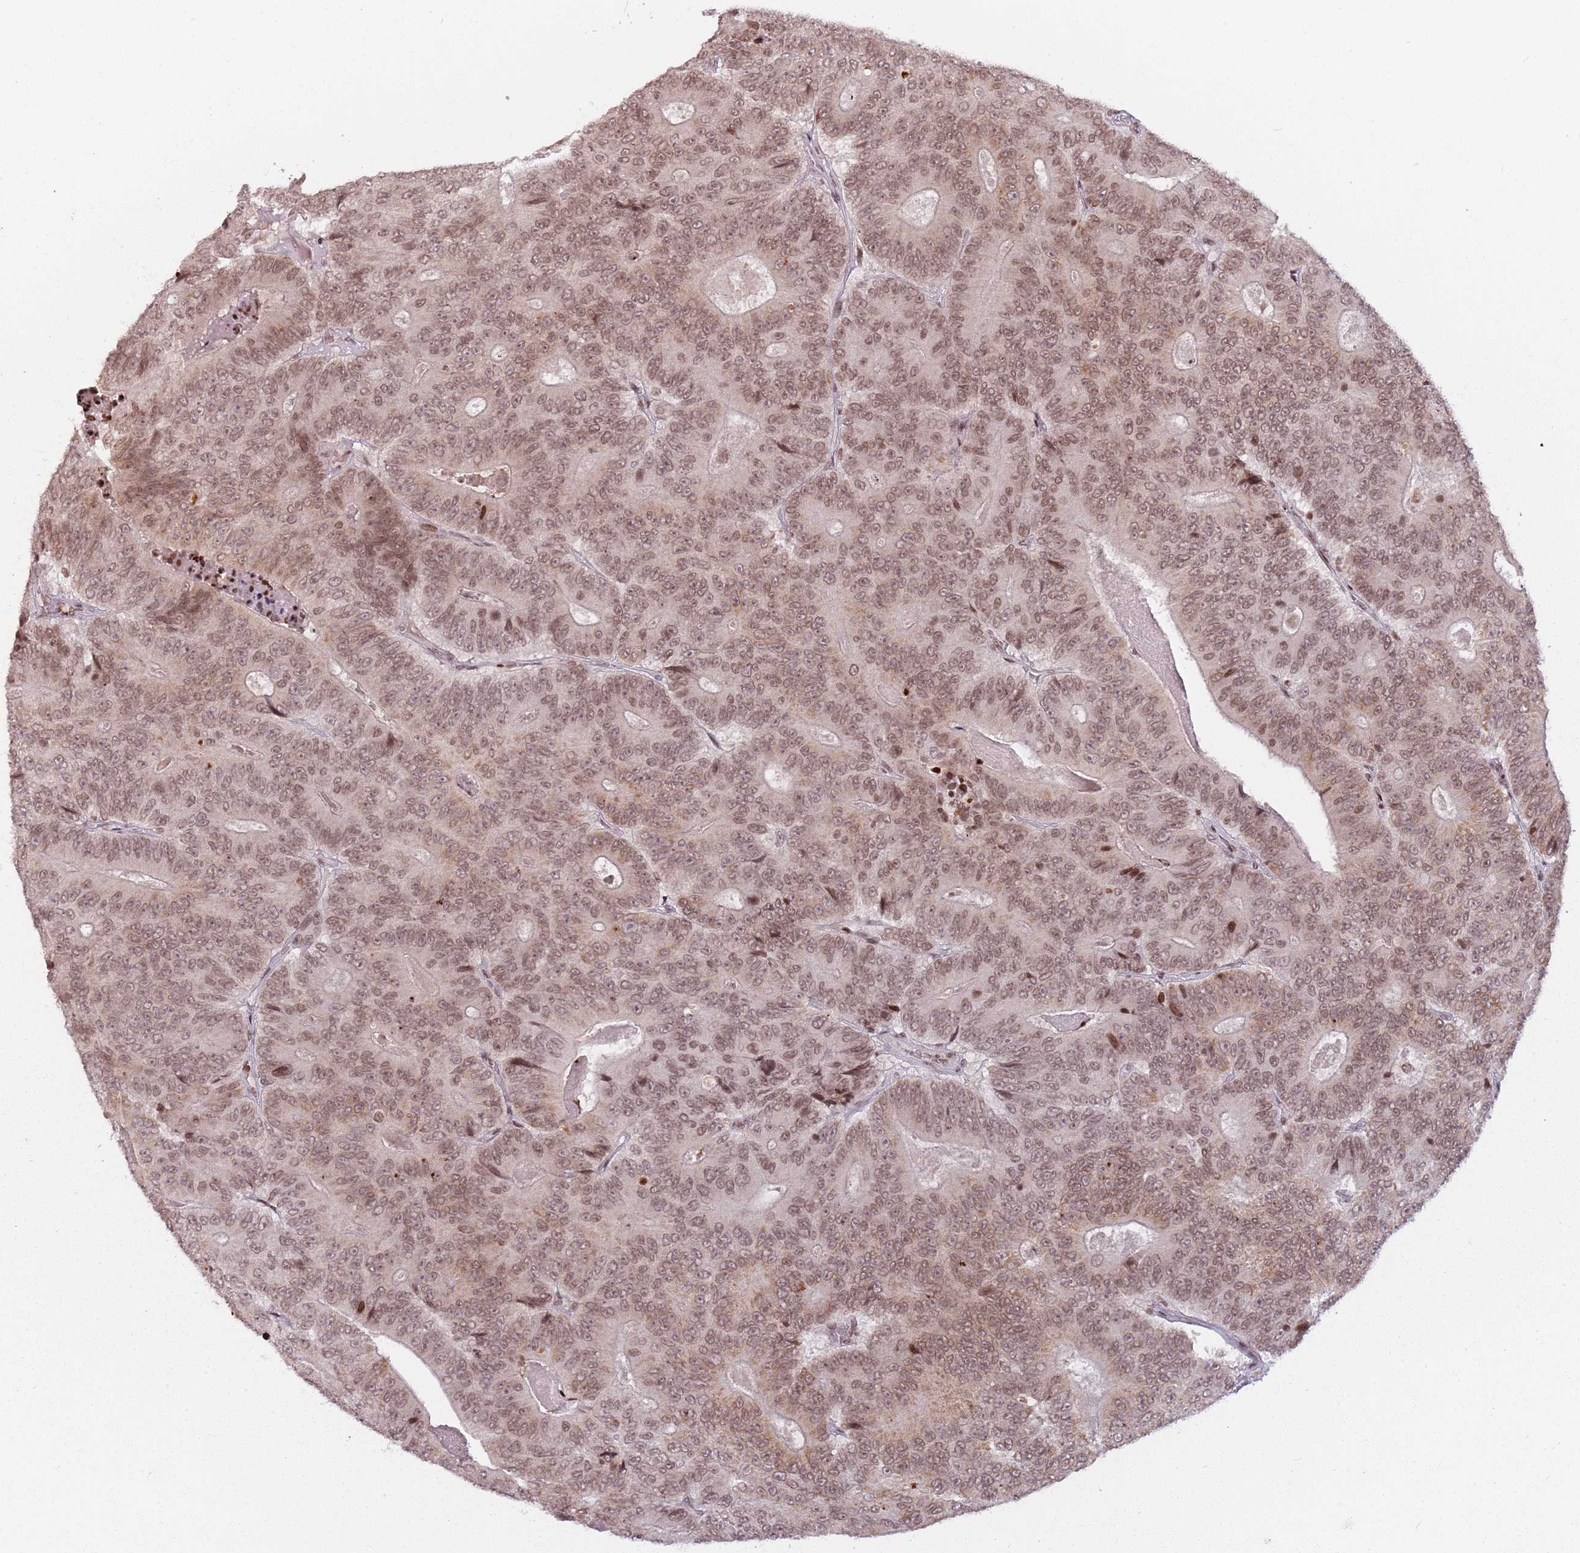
{"staining": {"intensity": "moderate", "quantity": ">75%", "location": "nuclear"}, "tissue": "colorectal cancer", "cell_type": "Tumor cells", "image_type": "cancer", "snomed": [{"axis": "morphology", "description": "Adenocarcinoma, NOS"}, {"axis": "topography", "description": "Colon"}], "caption": "Brown immunohistochemical staining in colorectal adenocarcinoma reveals moderate nuclear staining in about >75% of tumor cells.", "gene": "SH3RF3", "patient": {"sex": "male", "age": 83}}